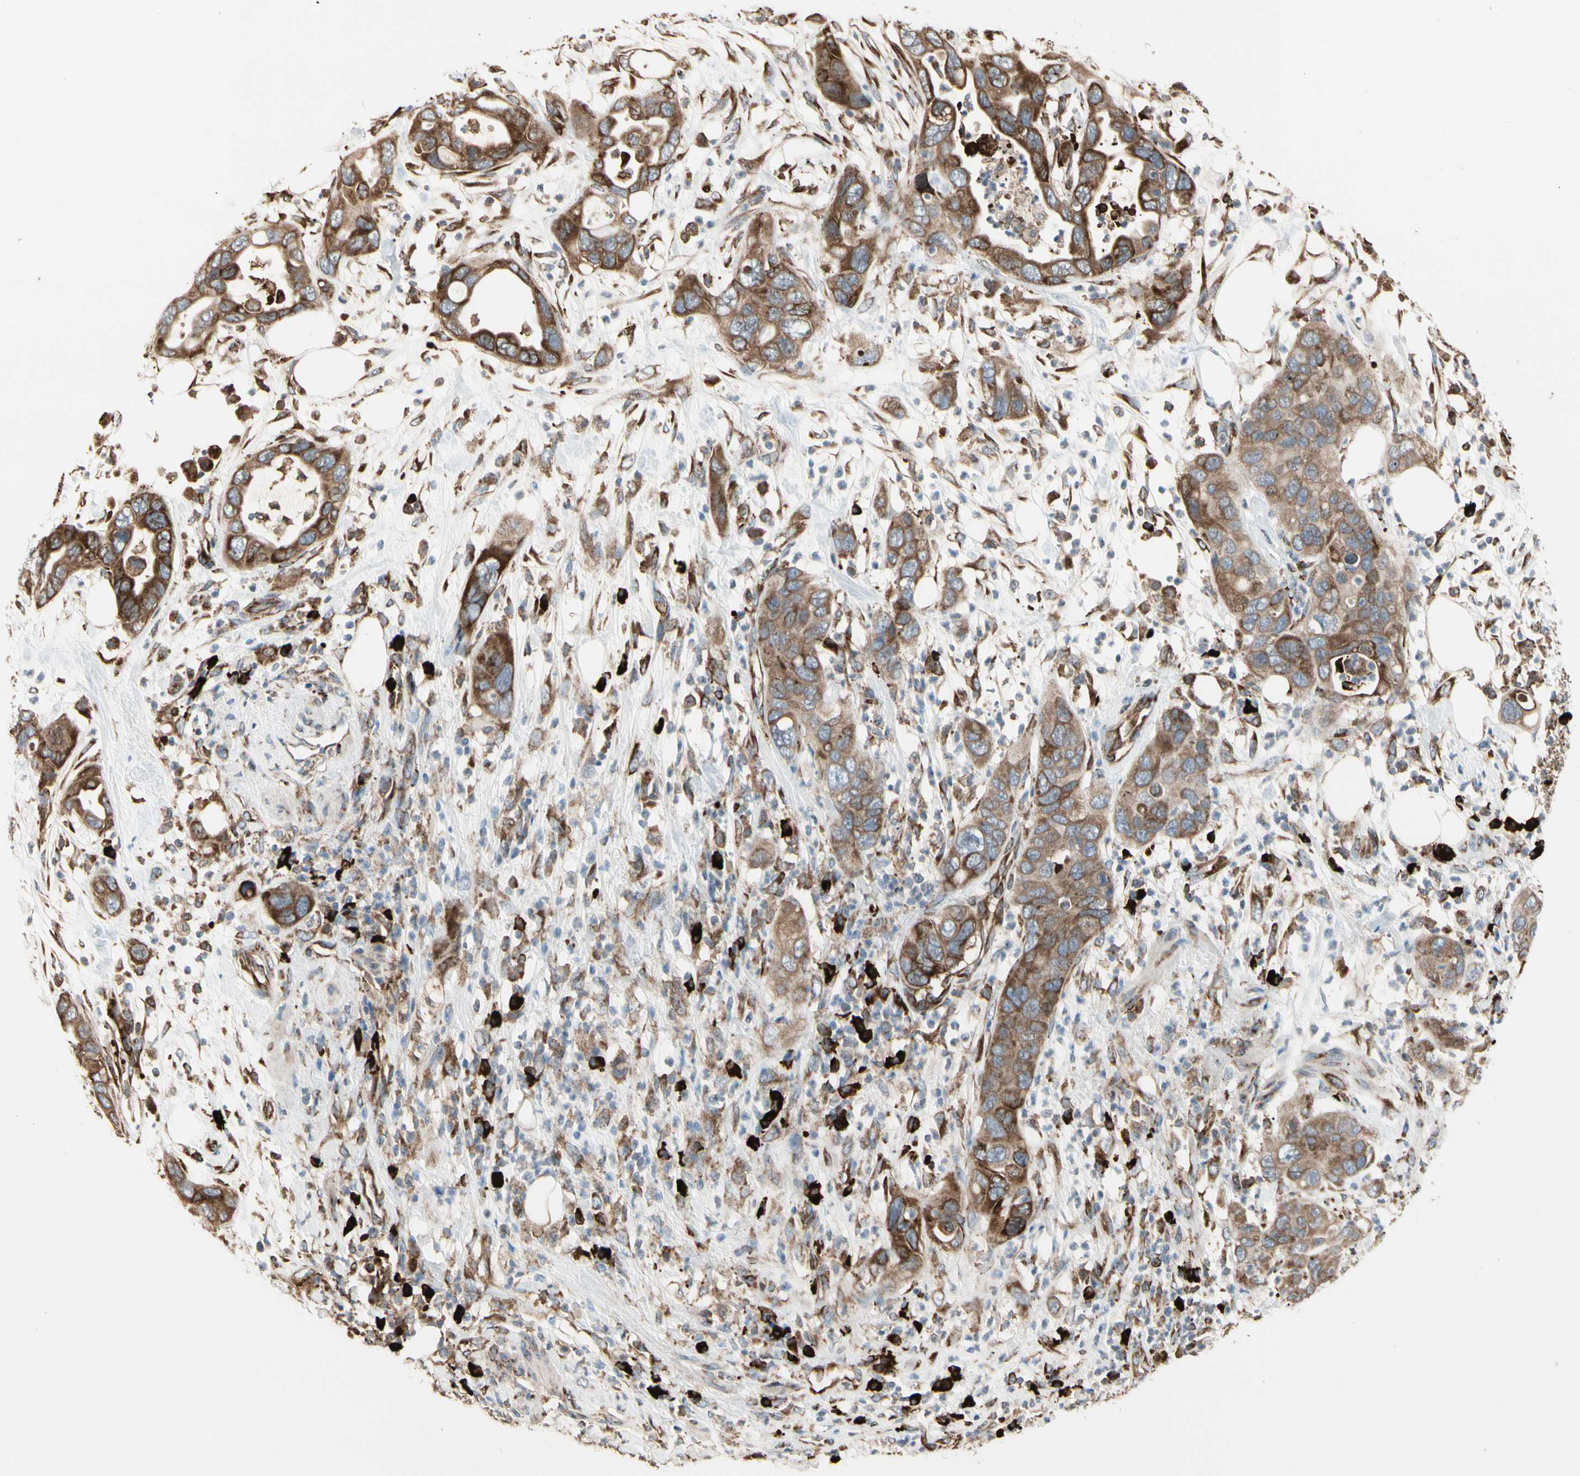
{"staining": {"intensity": "strong", "quantity": ">75%", "location": "cytoplasmic/membranous"}, "tissue": "pancreatic cancer", "cell_type": "Tumor cells", "image_type": "cancer", "snomed": [{"axis": "morphology", "description": "Adenocarcinoma, NOS"}, {"axis": "topography", "description": "Pancreas"}], "caption": "Pancreatic adenocarcinoma stained for a protein (brown) demonstrates strong cytoplasmic/membranous positive expression in approximately >75% of tumor cells.", "gene": "HSP90B1", "patient": {"sex": "female", "age": 71}}